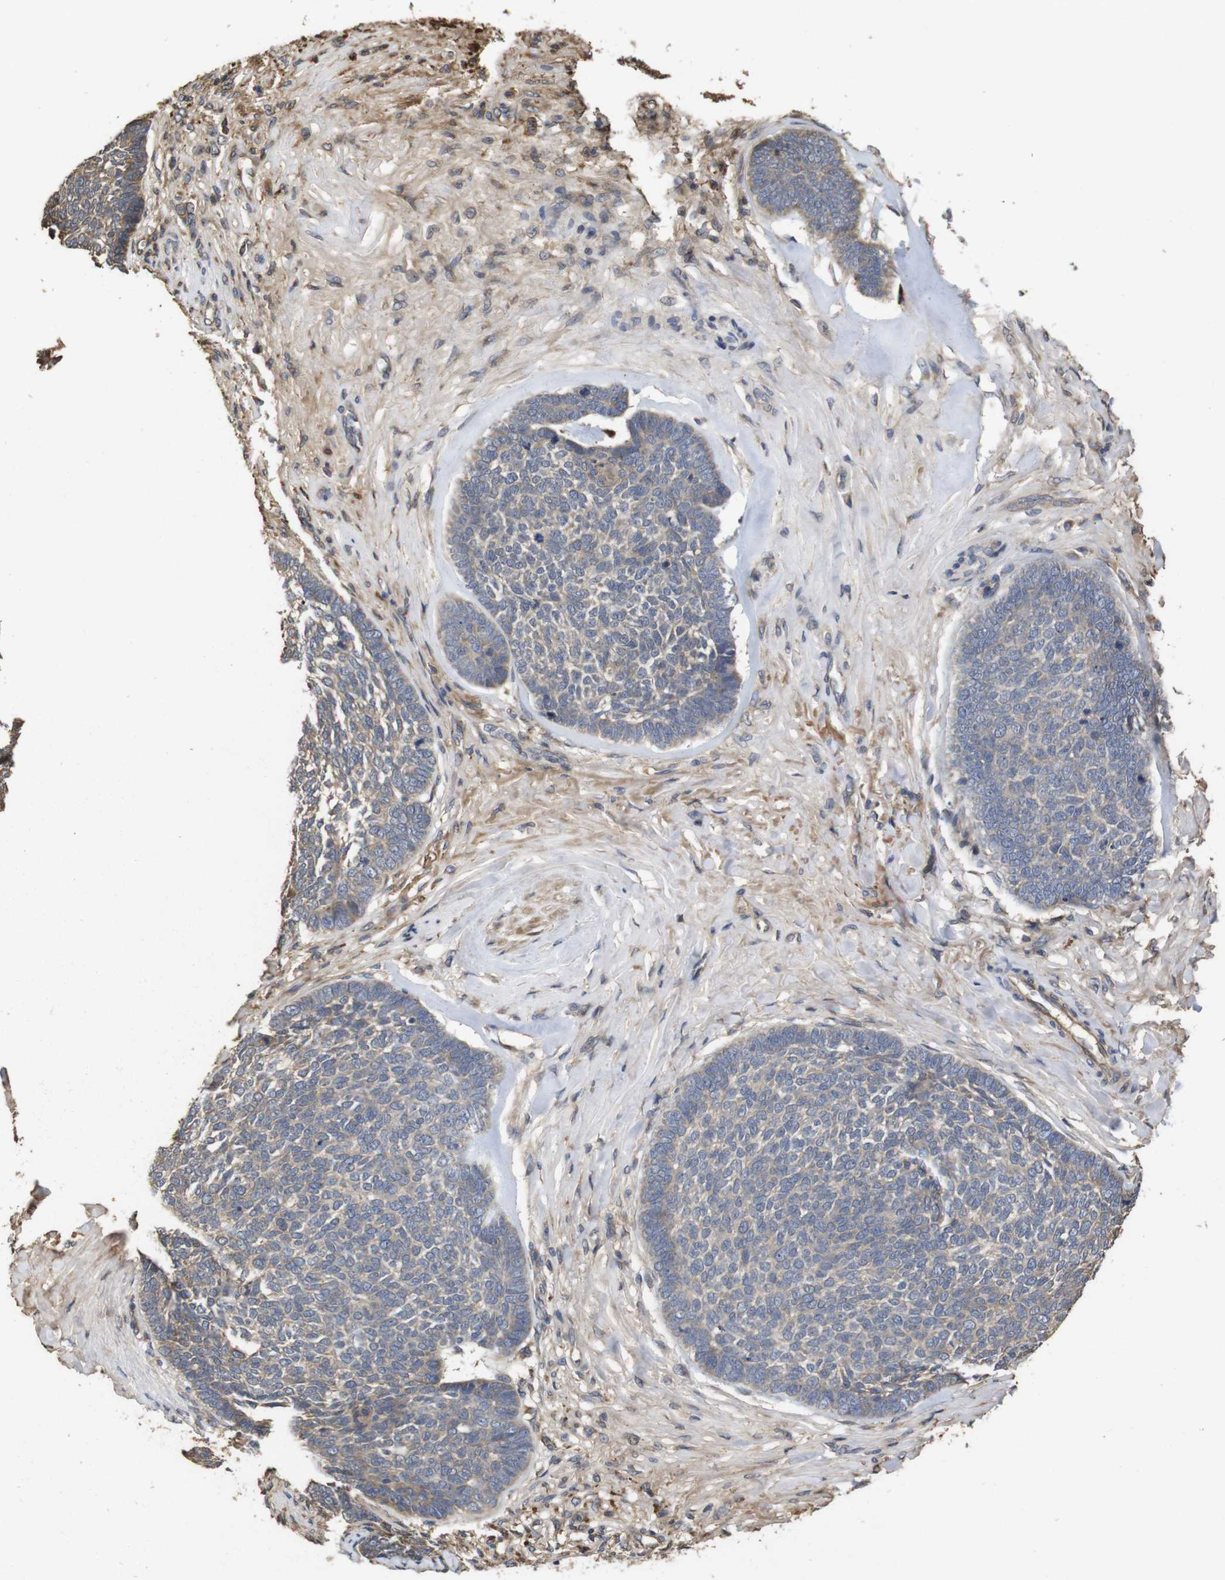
{"staining": {"intensity": "weak", "quantity": ">75%", "location": "cytoplasmic/membranous"}, "tissue": "skin cancer", "cell_type": "Tumor cells", "image_type": "cancer", "snomed": [{"axis": "morphology", "description": "Basal cell carcinoma"}, {"axis": "topography", "description": "Skin"}], "caption": "Skin cancer stained with a protein marker demonstrates weak staining in tumor cells.", "gene": "PTPN14", "patient": {"sex": "male", "age": 84}}